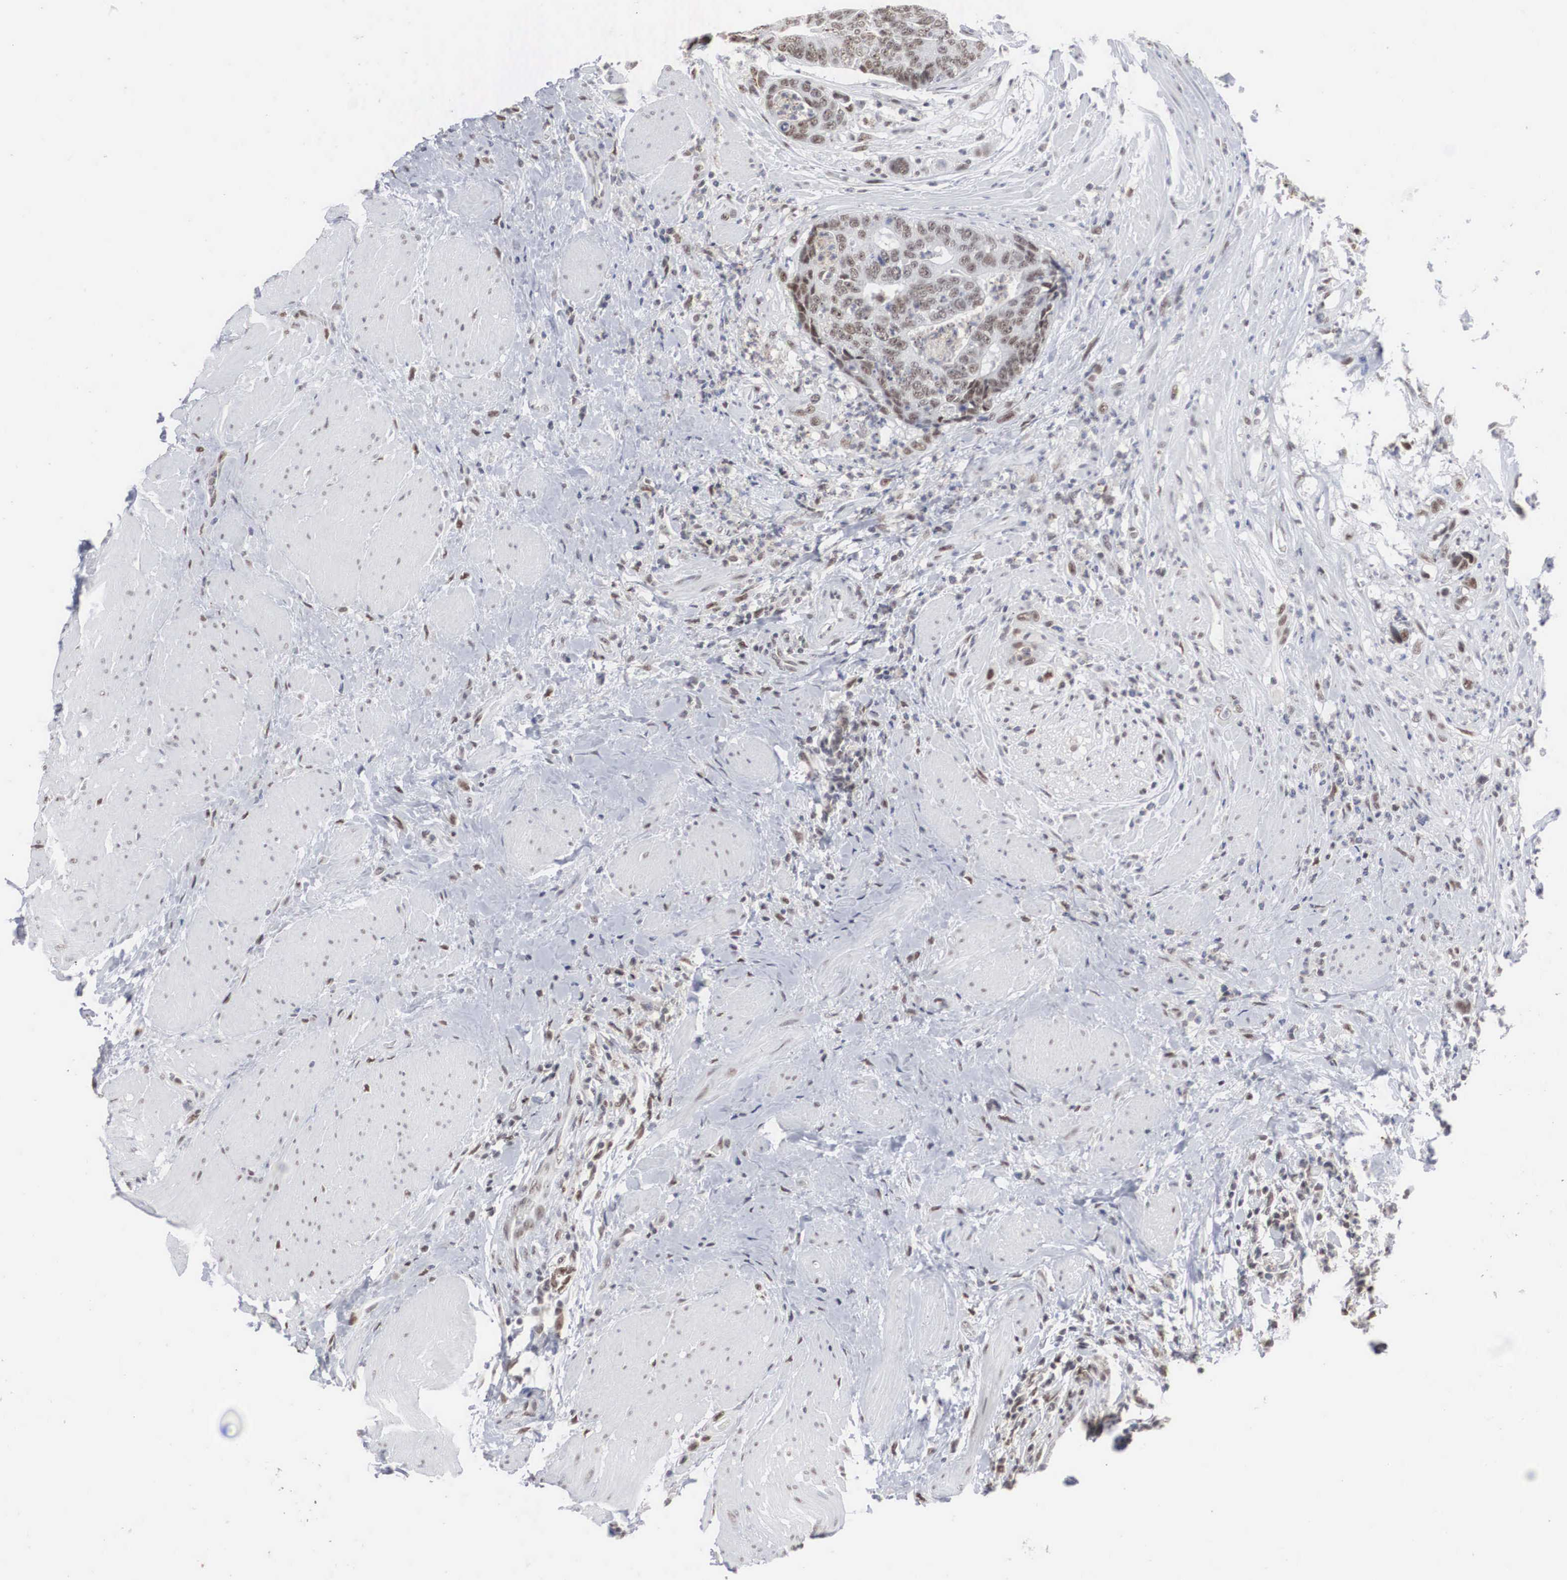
{"staining": {"intensity": "moderate", "quantity": "25%-75%", "location": "nuclear"}, "tissue": "colorectal cancer", "cell_type": "Tumor cells", "image_type": "cancer", "snomed": [{"axis": "morphology", "description": "Adenocarcinoma, NOS"}, {"axis": "topography", "description": "Rectum"}], "caption": "High-magnification brightfield microscopy of colorectal adenocarcinoma stained with DAB (3,3'-diaminobenzidine) (brown) and counterstained with hematoxylin (blue). tumor cells exhibit moderate nuclear staining is seen in approximately25%-75% of cells. (Stains: DAB (3,3'-diaminobenzidine) in brown, nuclei in blue, Microscopy: brightfield microscopy at high magnification).", "gene": "AUTS2", "patient": {"sex": "female", "age": 65}}